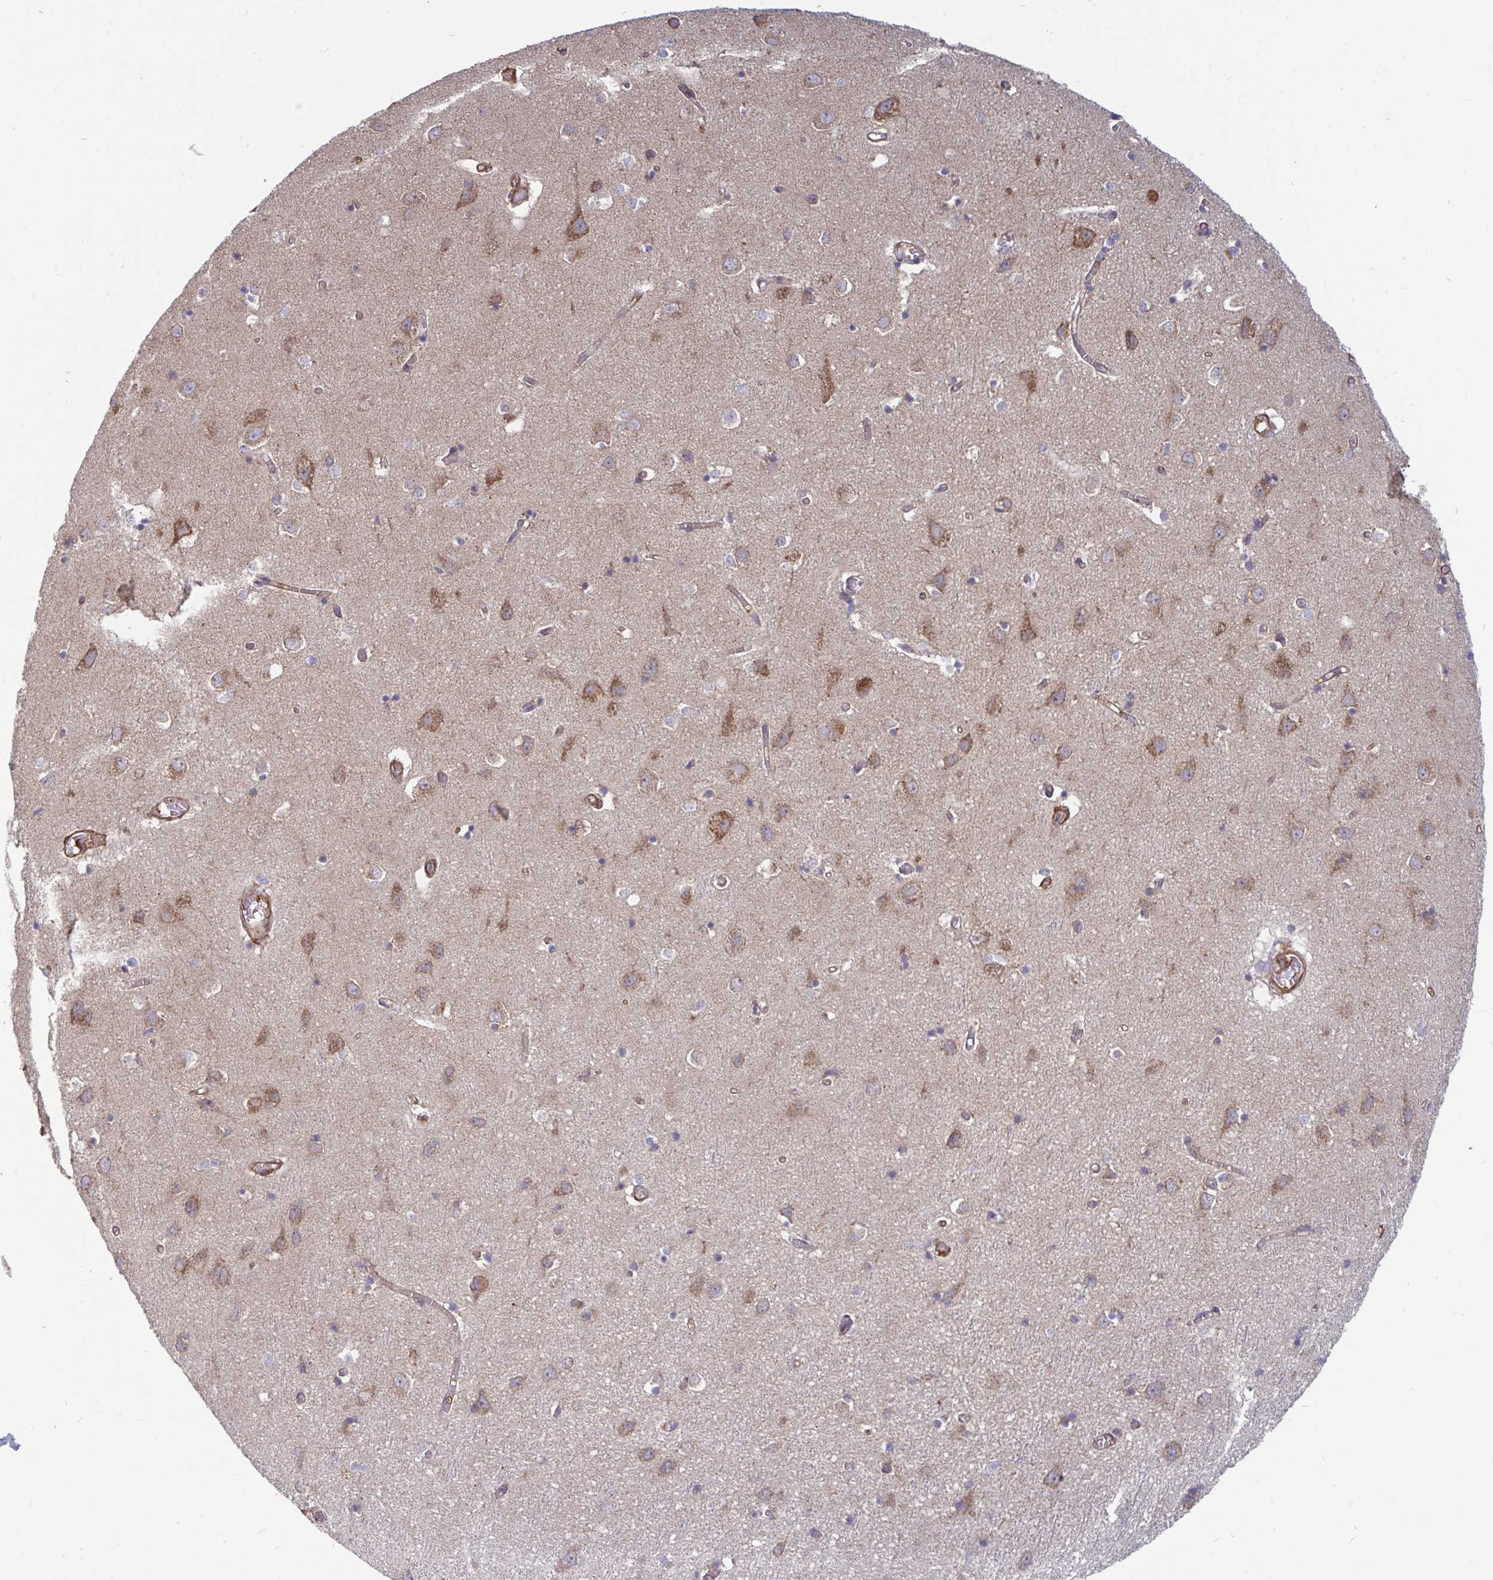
{"staining": {"intensity": "weak", "quantity": "25%-75%", "location": "cytoplasmic/membranous"}, "tissue": "cerebral cortex", "cell_type": "Endothelial cells", "image_type": "normal", "snomed": [{"axis": "morphology", "description": "Normal tissue, NOS"}, {"axis": "topography", "description": "Cerebral cortex"}], "caption": "Cerebral cortex stained with DAB IHC exhibits low levels of weak cytoplasmic/membranous expression in about 25%-75% of endothelial cells. (brown staining indicates protein expression, while blue staining denotes nuclei).", "gene": "ISCU", "patient": {"sex": "male", "age": 70}}